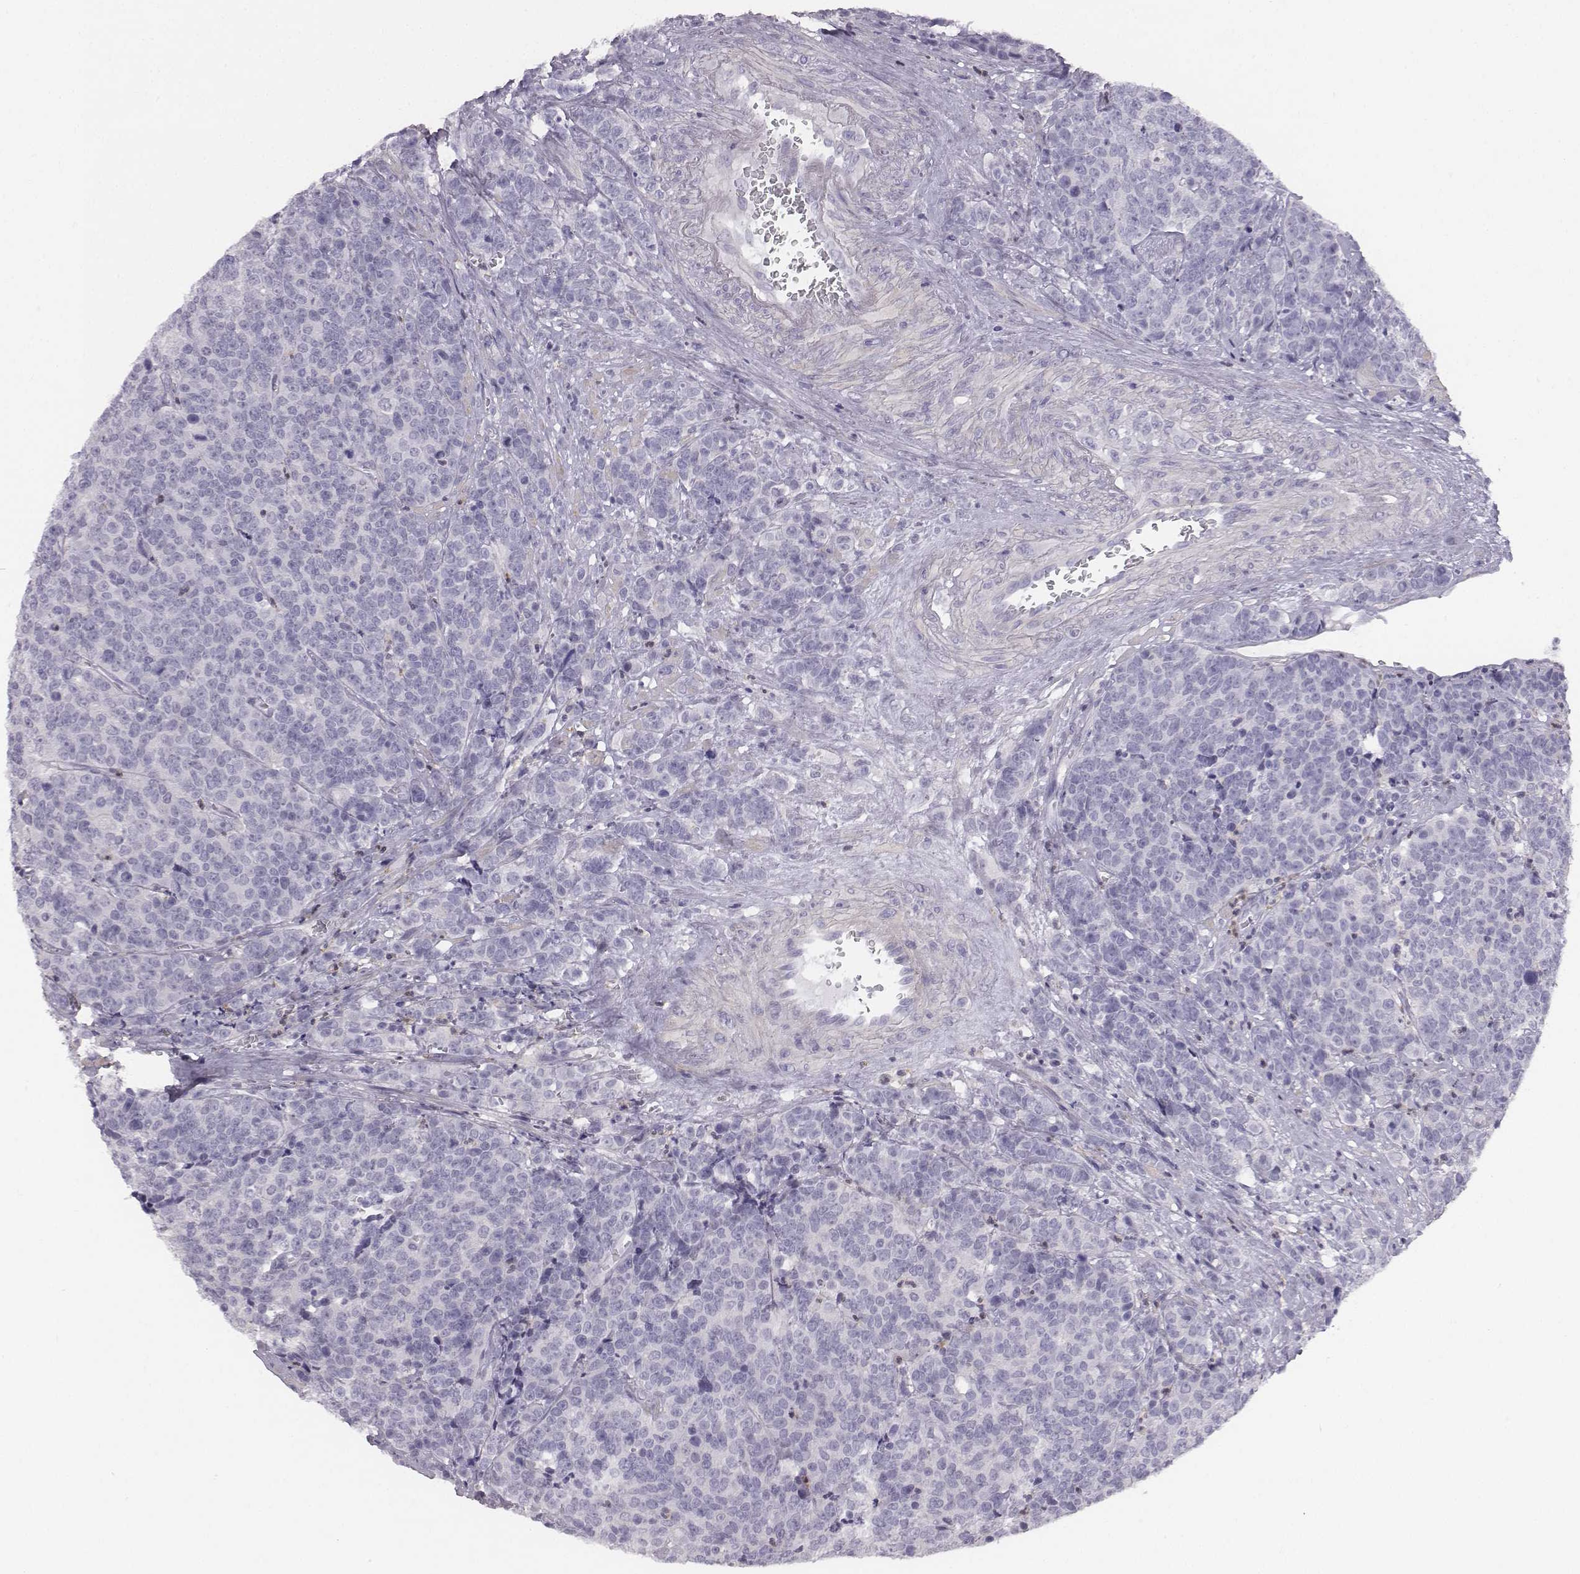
{"staining": {"intensity": "negative", "quantity": "none", "location": "none"}, "tissue": "prostate cancer", "cell_type": "Tumor cells", "image_type": "cancer", "snomed": [{"axis": "morphology", "description": "Adenocarcinoma, NOS"}, {"axis": "topography", "description": "Prostate"}], "caption": "This is an immunohistochemistry photomicrograph of adenocarcinoma (prostate). There is no expression in tumor cells.", "gene": "ADAM7", "patient": {"sex": "male", "age": 67}}